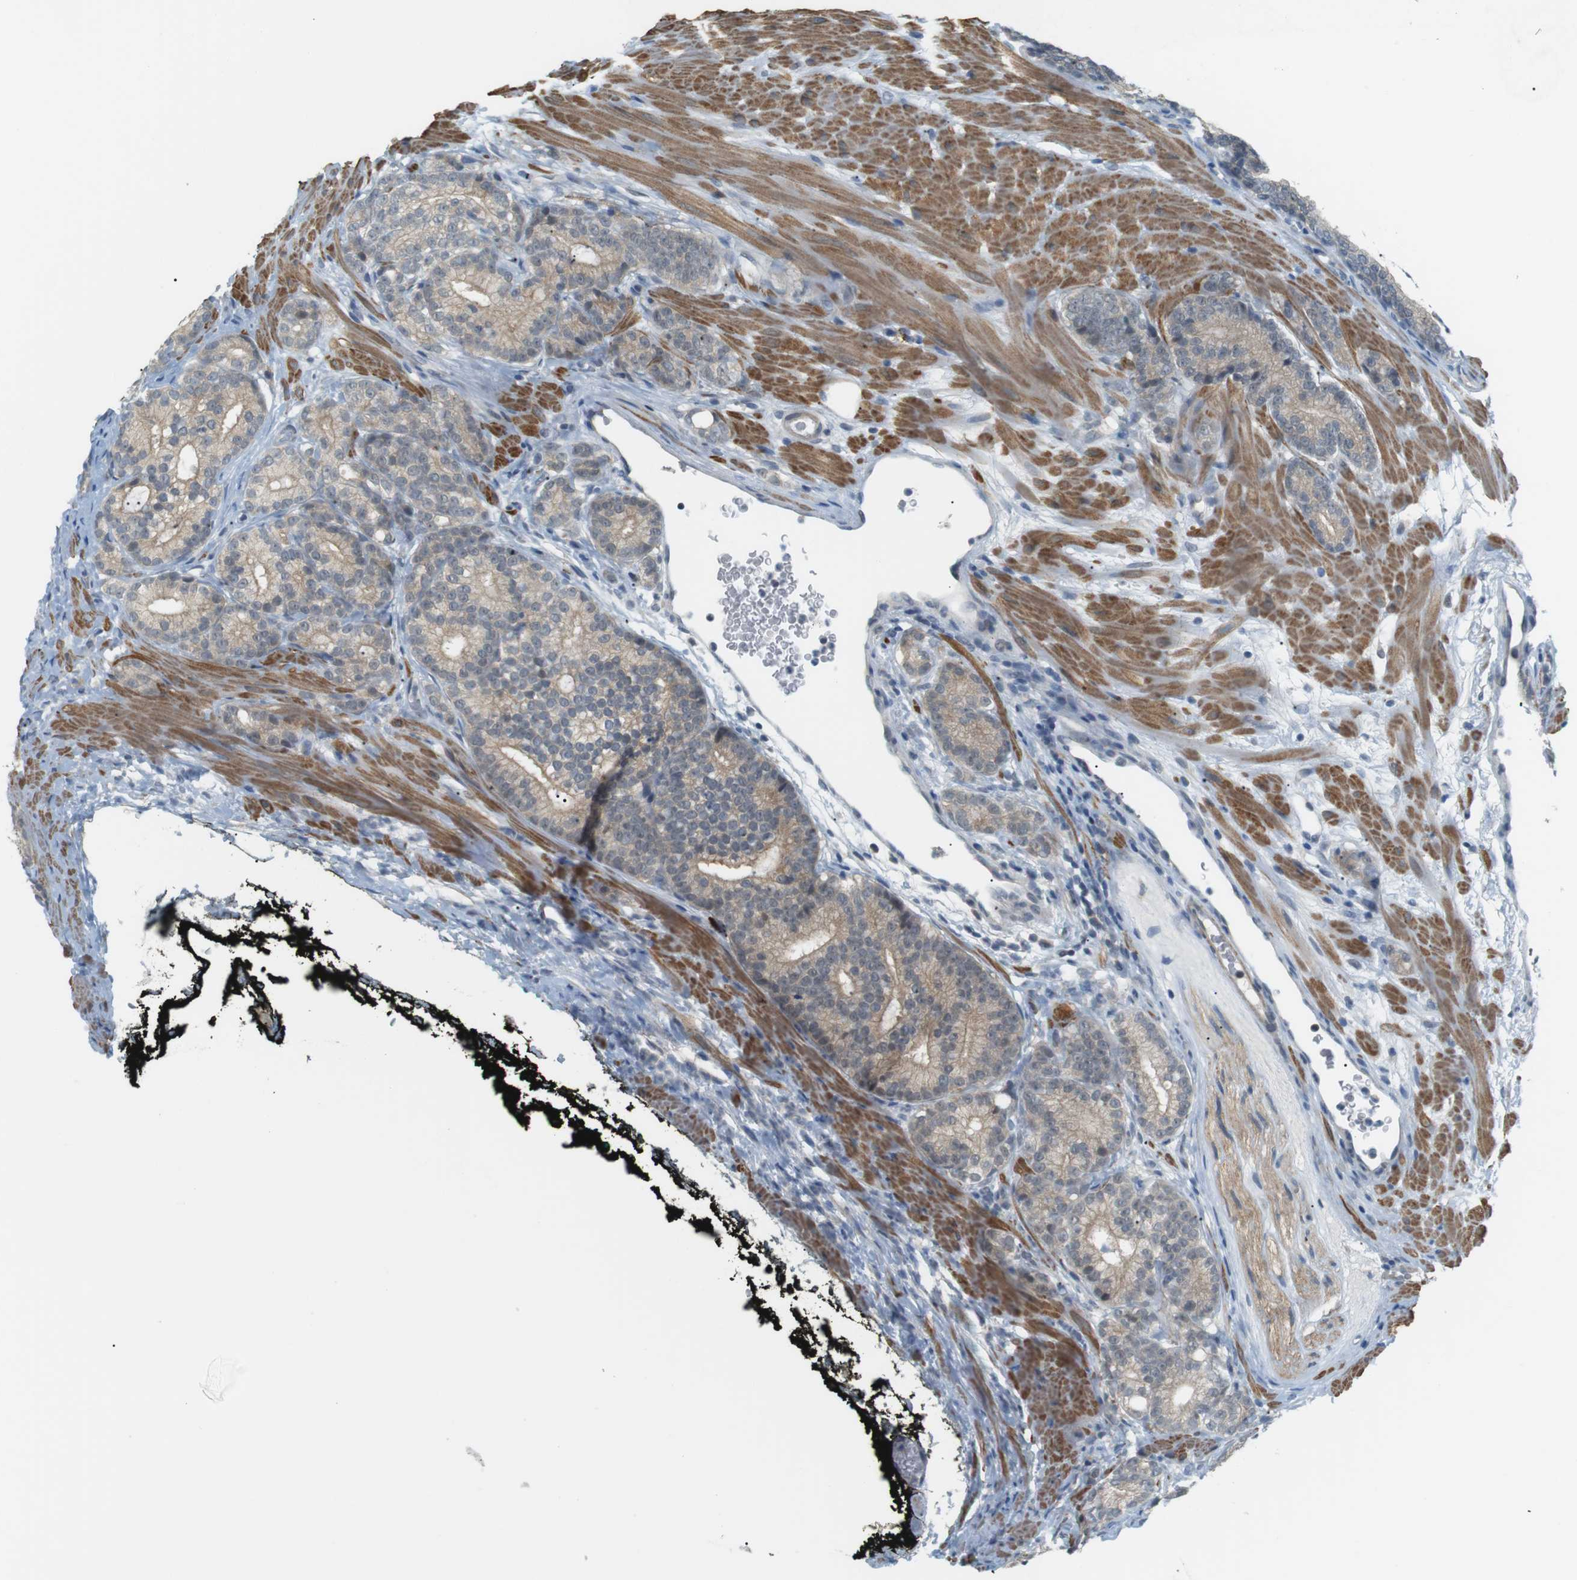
{"staining": {"intensity": "weak", "quantity": "25%-75%", "location": "cytoplasmic/membranous"}, "tissue": "prostate cancer", "cell_type": "Tumor cells", "image_type": "cancer", "snomed": [{"axis": "morphology", "description": "Adenocarcinoma, High grade"}, {"axis": "topography", "description": "Prostate"}], "caption": "Protein staining of prostate adenocarcinoma (high-grade) tissue demonstrates weak cytoplasmic/membranous staining in approximately 25%-75% of tumor cells.", "gene": "RTN3", "patient": {"sex": "male", "age": 61}}